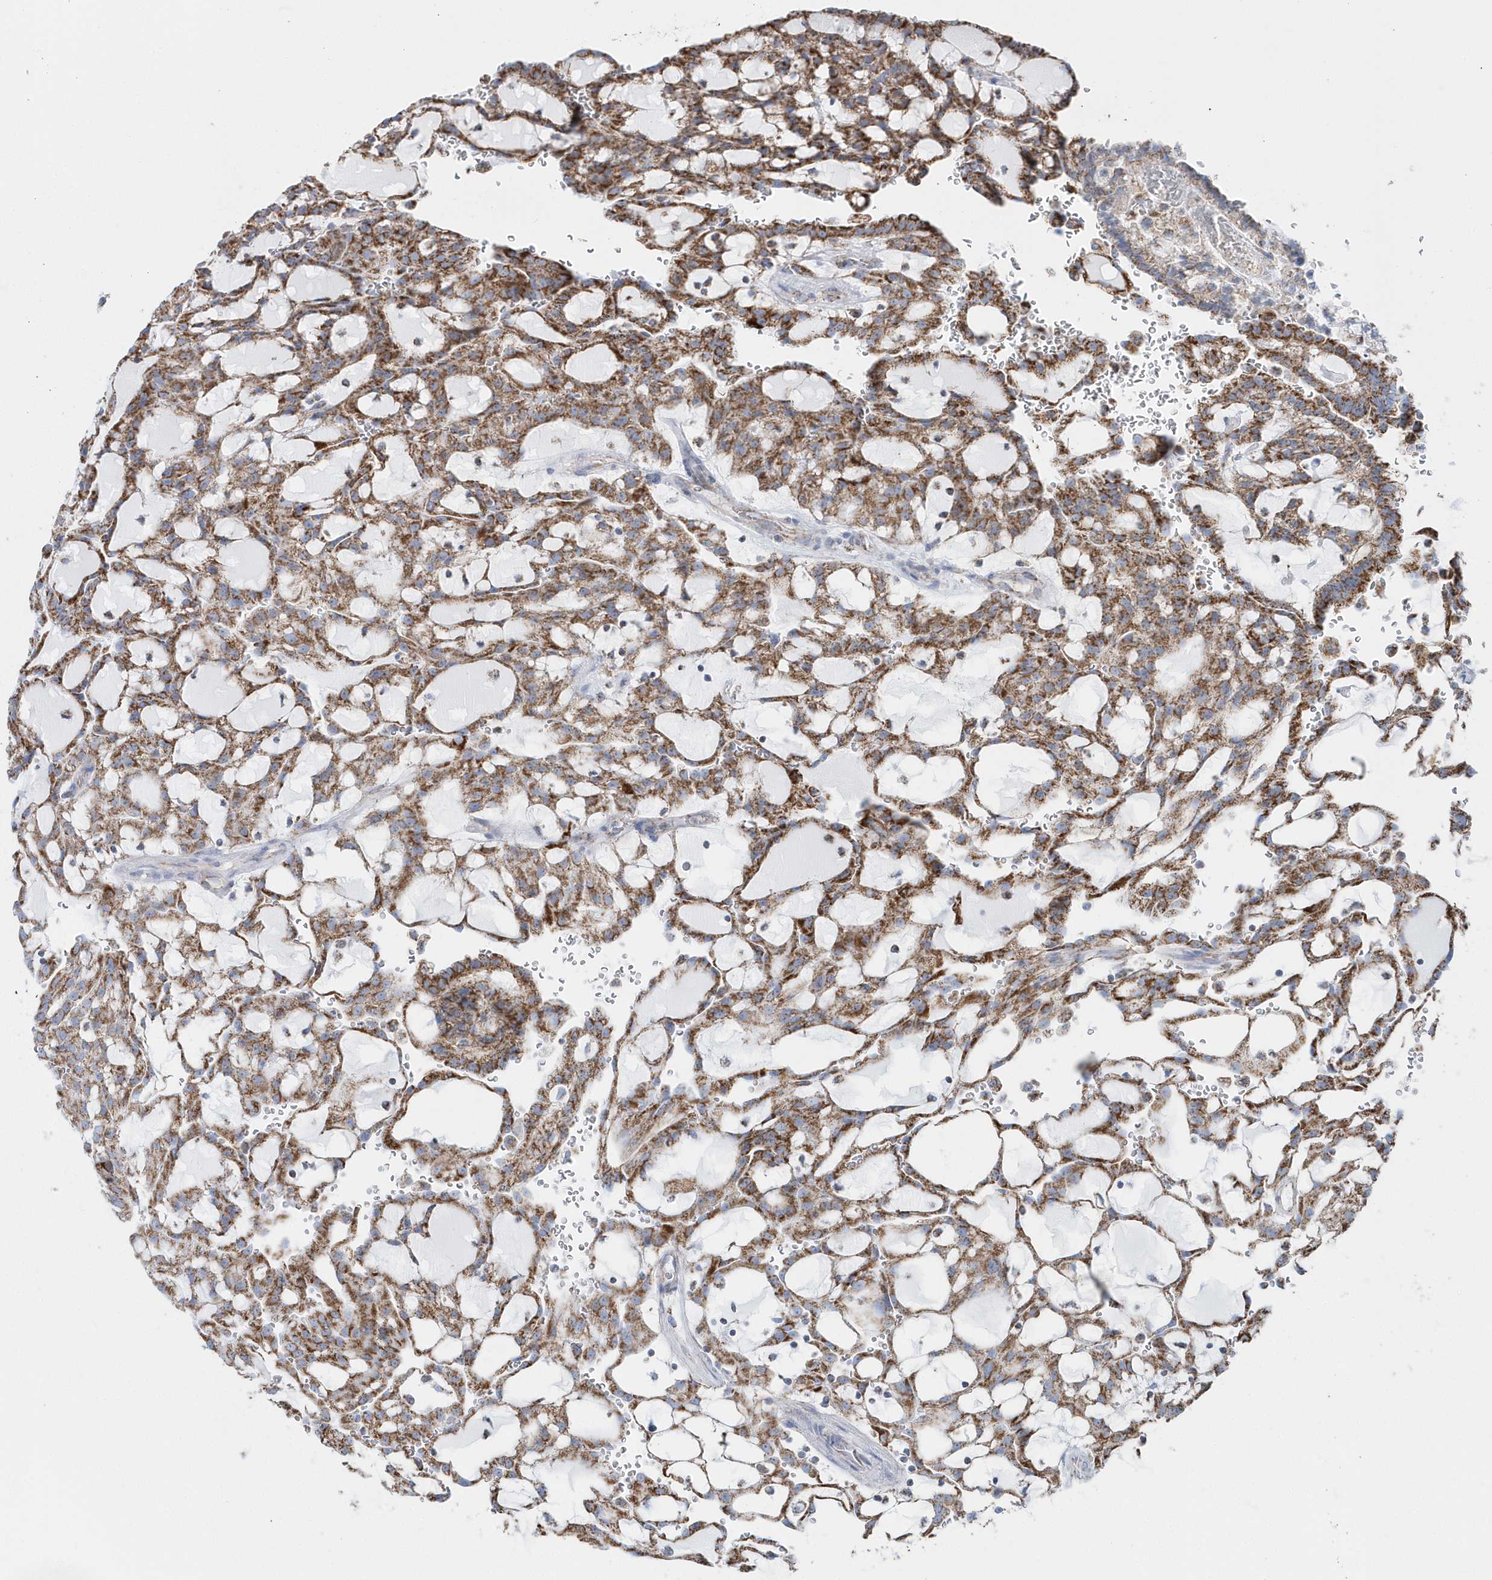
{"staining": {"intensity": "moderate", "quantity": ">75%", "location": "cytoplasmic/membranous"}, "tissue": "renal cancer", "cell_type": "Tumor cells", "image_type": "cancer", "snomed": [{"axis": "morphology", "description": "Adenocarcinoma, NOS"}, {"axis": "topography", "description": "Kidney"}], "caption": "Tumor cells demonstrate medium levels of moderate cytoplasmic/membranous staining in approximately >75% of cells in renal cancer (adenocarcinoma). The protein of interest is stained brown, and the nuclei are stained in blue (DAB IHC with brightfield microscopy, high magnification).", "gene": "TMCO6", "patient": {"sex": "male", "age": 63}}